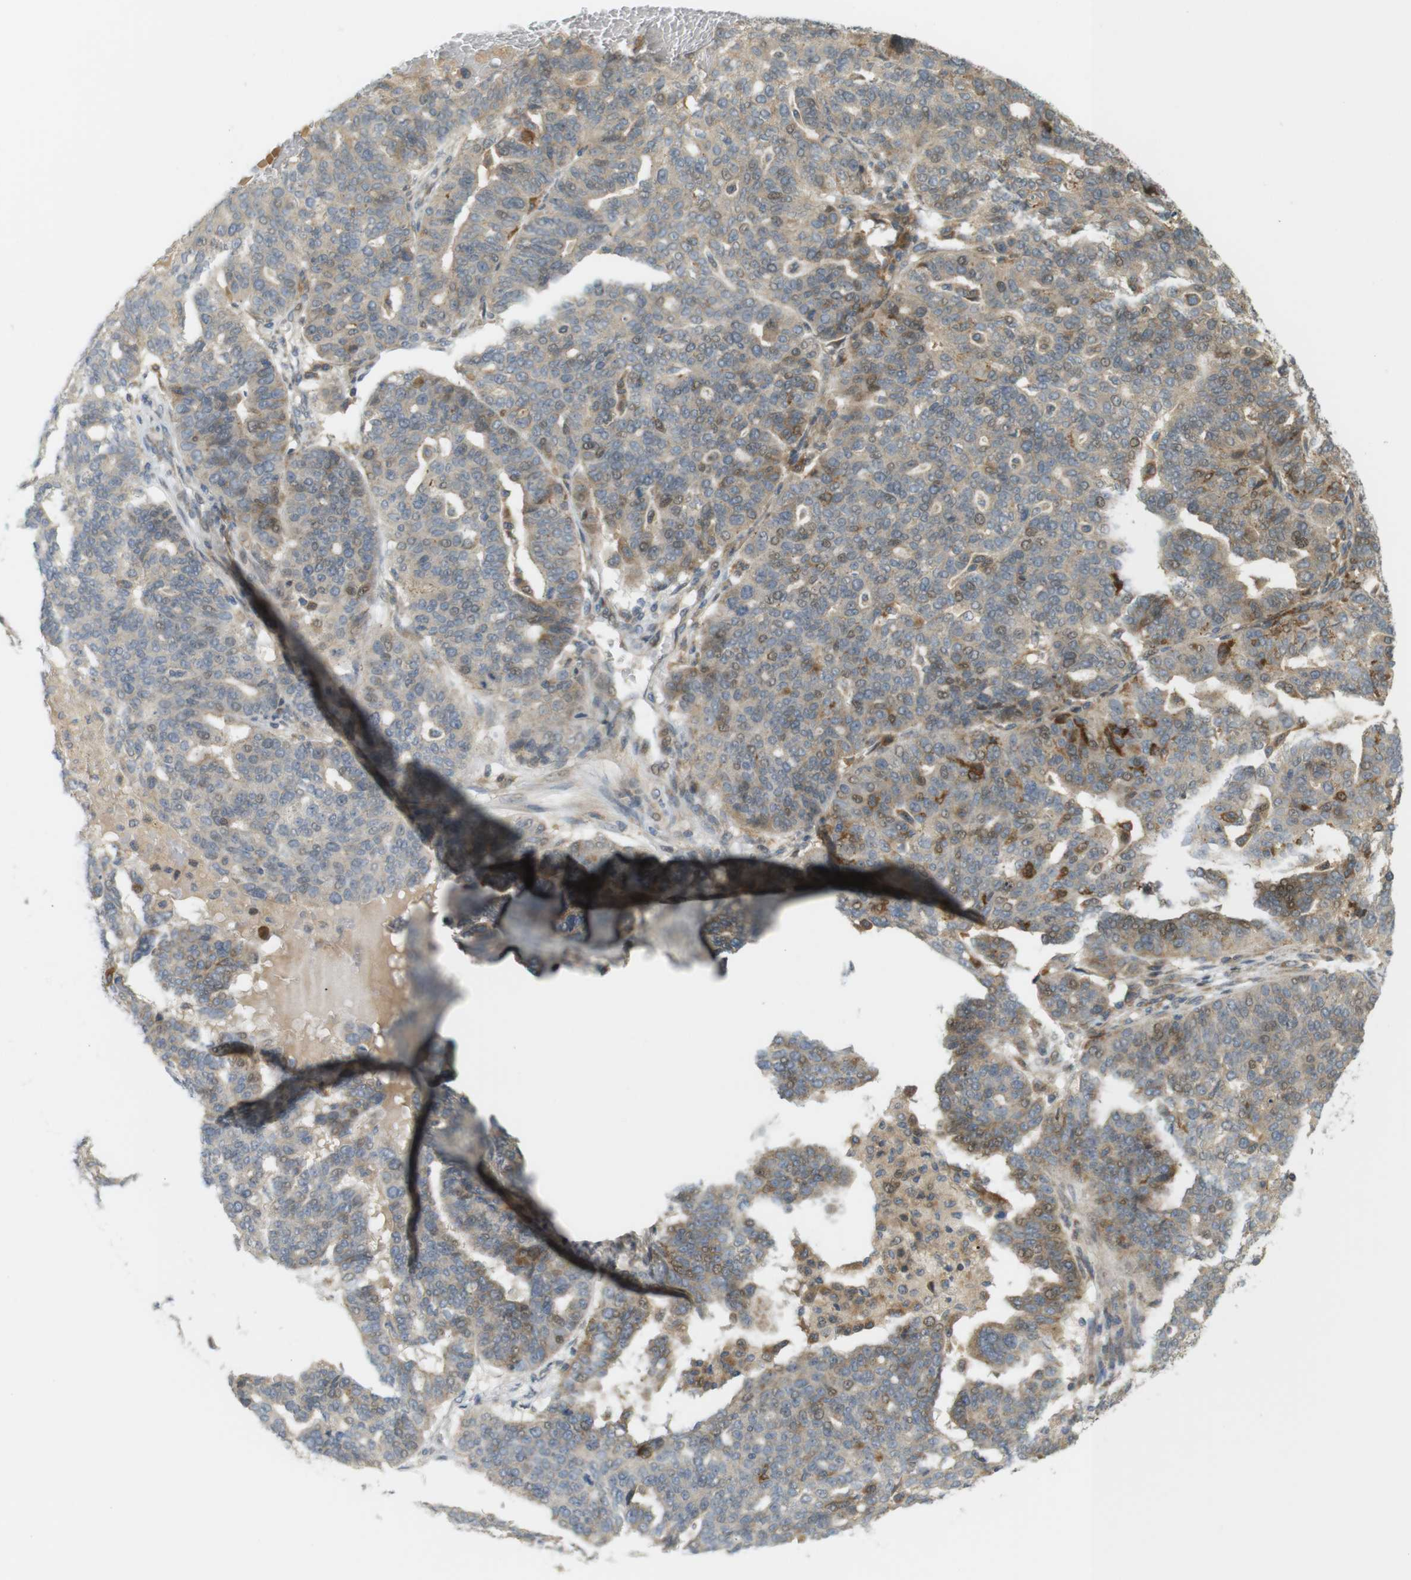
{"staining": {"intensity": "weak", "quantity": "25%-75%", "location": "cytoplasmic/membranous,nuclear"}, "tissue": "ovarian cancer", "cell_type": "Tumor cells", "image_type": "cancer", "snomed": [{"axis": "morphology", "description": "Cystadenocarcinoma, serous, NOS"}, {"axis": "topography", "description": "Ovary"}], "caption": "The histopathology image reveals staining of ovarian serous cystadenocarcinoma, revealing weak cytoplasmic/membranous and nuclear protein staining (brown color) within tumor cells.", "gene": "CLRN3", "patient": {"sex": "female", "age": 59}}